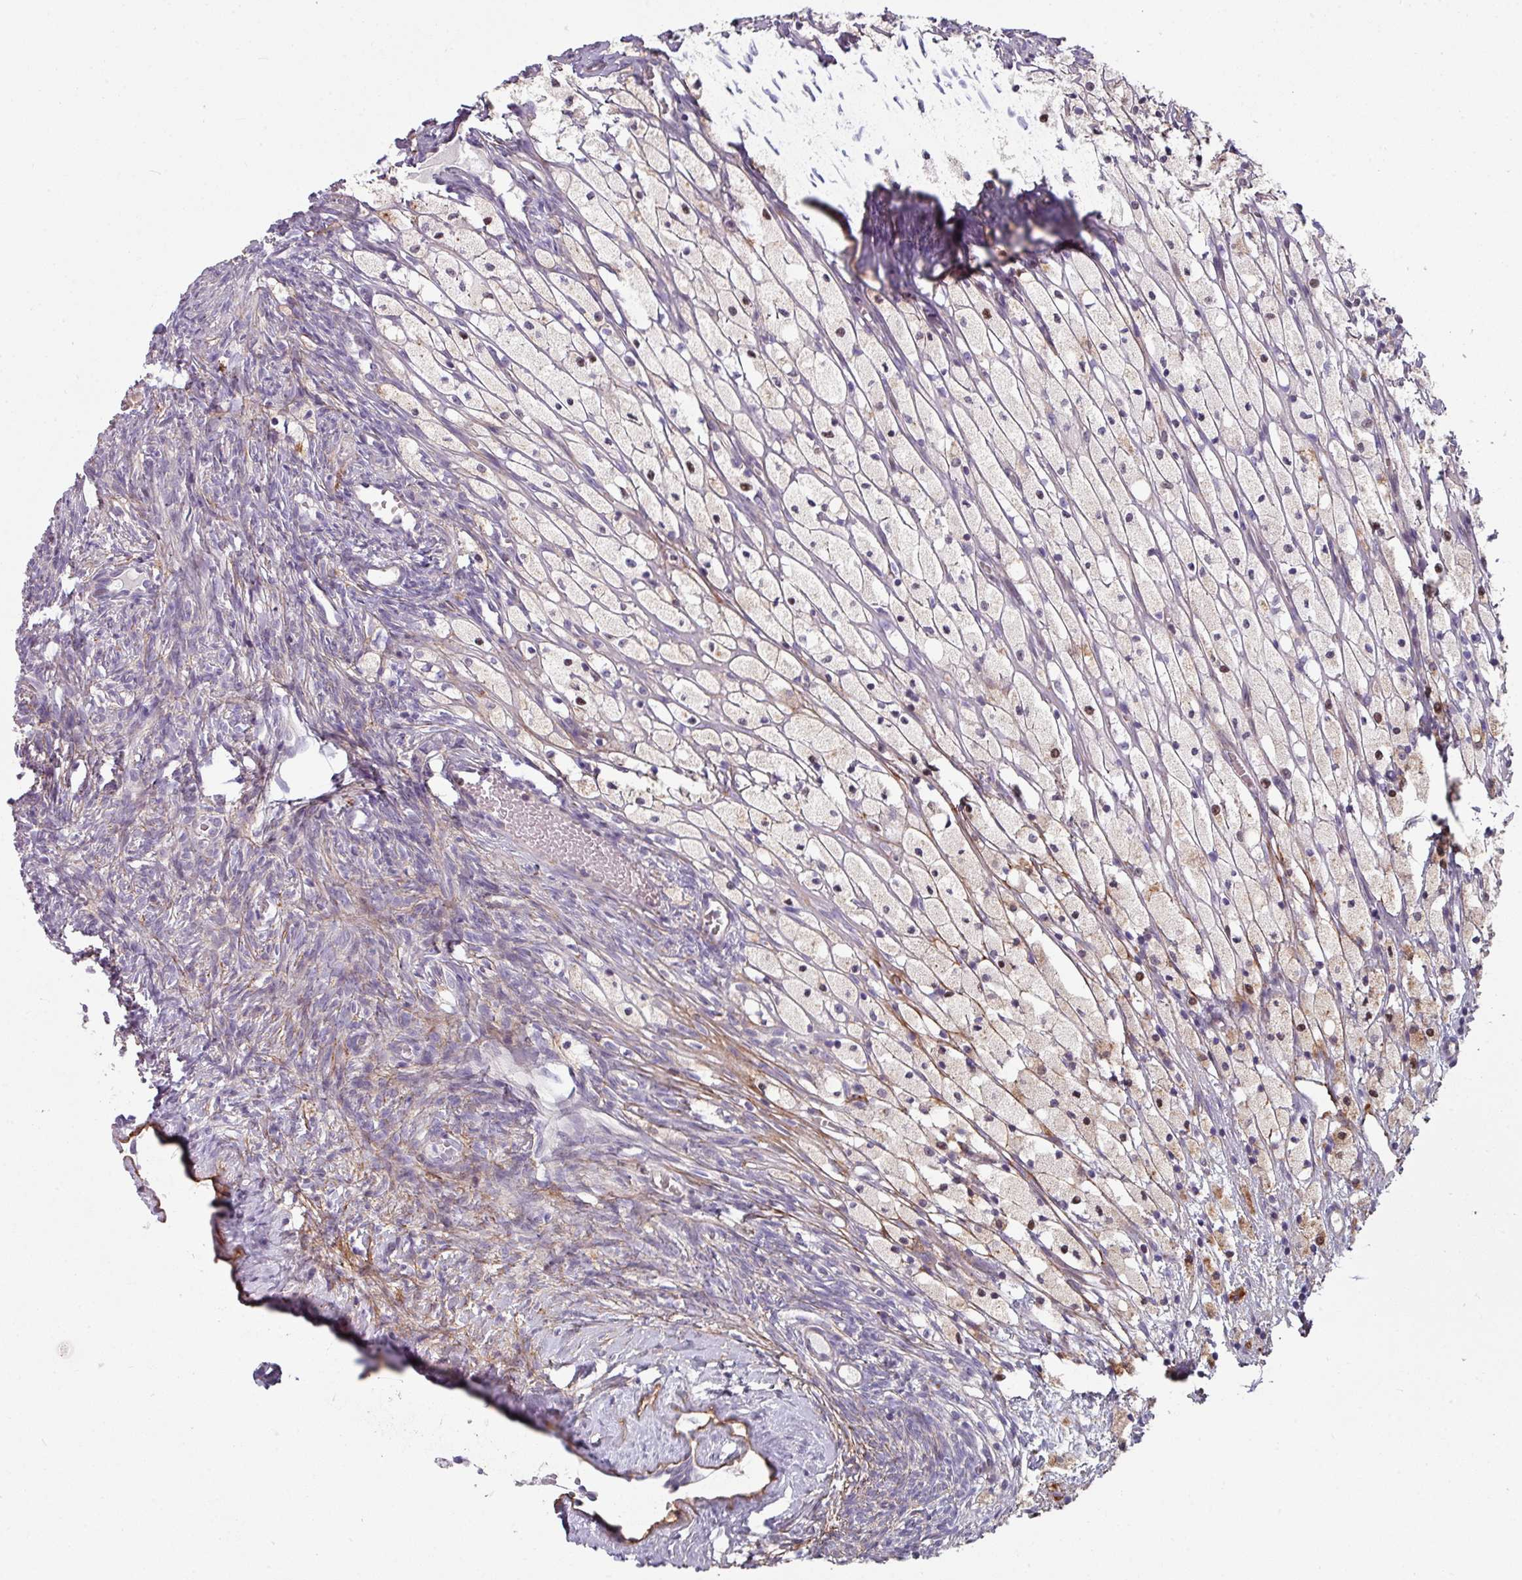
{"staining": {"intensity": "moderate", "quantity": "<25%", "location": "cytoplasmic/membranous"}, "tissue": "ovary", "cell_type": "Ovarian stroma cells", "image_type": "normal", "snomed": [{"axis": "morphology", "description": "Normal tissue, NOS"}, {"axis": "topography", "description": "Ovary"}], "caption": "Protein expression by immunohistochemistry reveals moderate cytoplasmic/membranous positivity in about <25% of ovarian stroma cells in unremarkable ovary.", "gene": "C2orf16", "patient": {"sex": "female", "age": 51}}